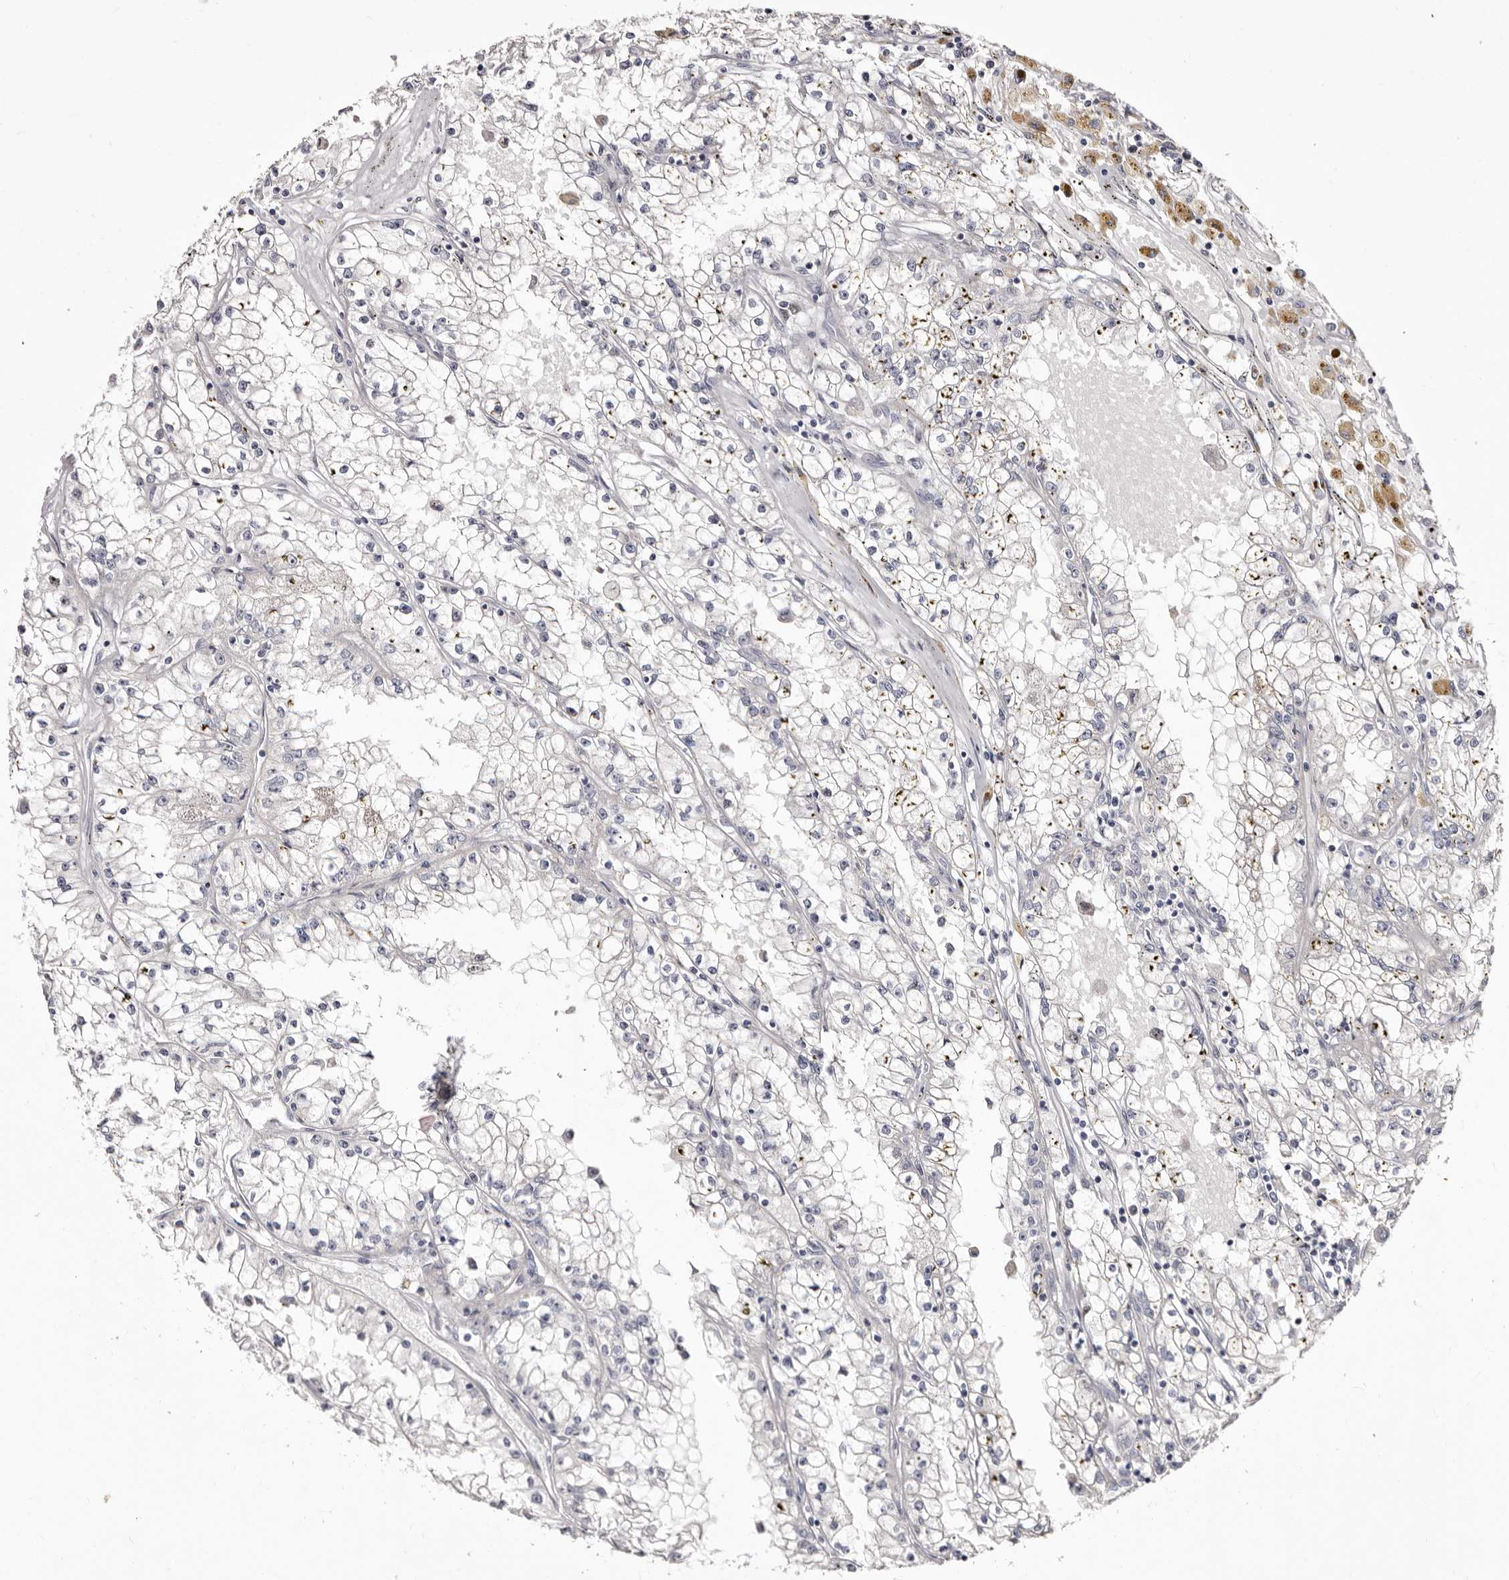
{"staining": {"intensity": "negative", "quantity": "none", "location": "none"}, "tissue": "renal cancer", "cell_type": "Tumor cells", "image_type": "cancer", "snomed": [{"axis": "morphology", "description": "Adenocarcinoma, NOS"}, {"axis": "topography", "description": "Kidney"}], "caption": "Photomicrograph shows no significant protein staining in tumor cells of renal cancer (adenocarcinoma).", "gene": "CDCA8", "patient": {"sex": "male", "age": 56}}